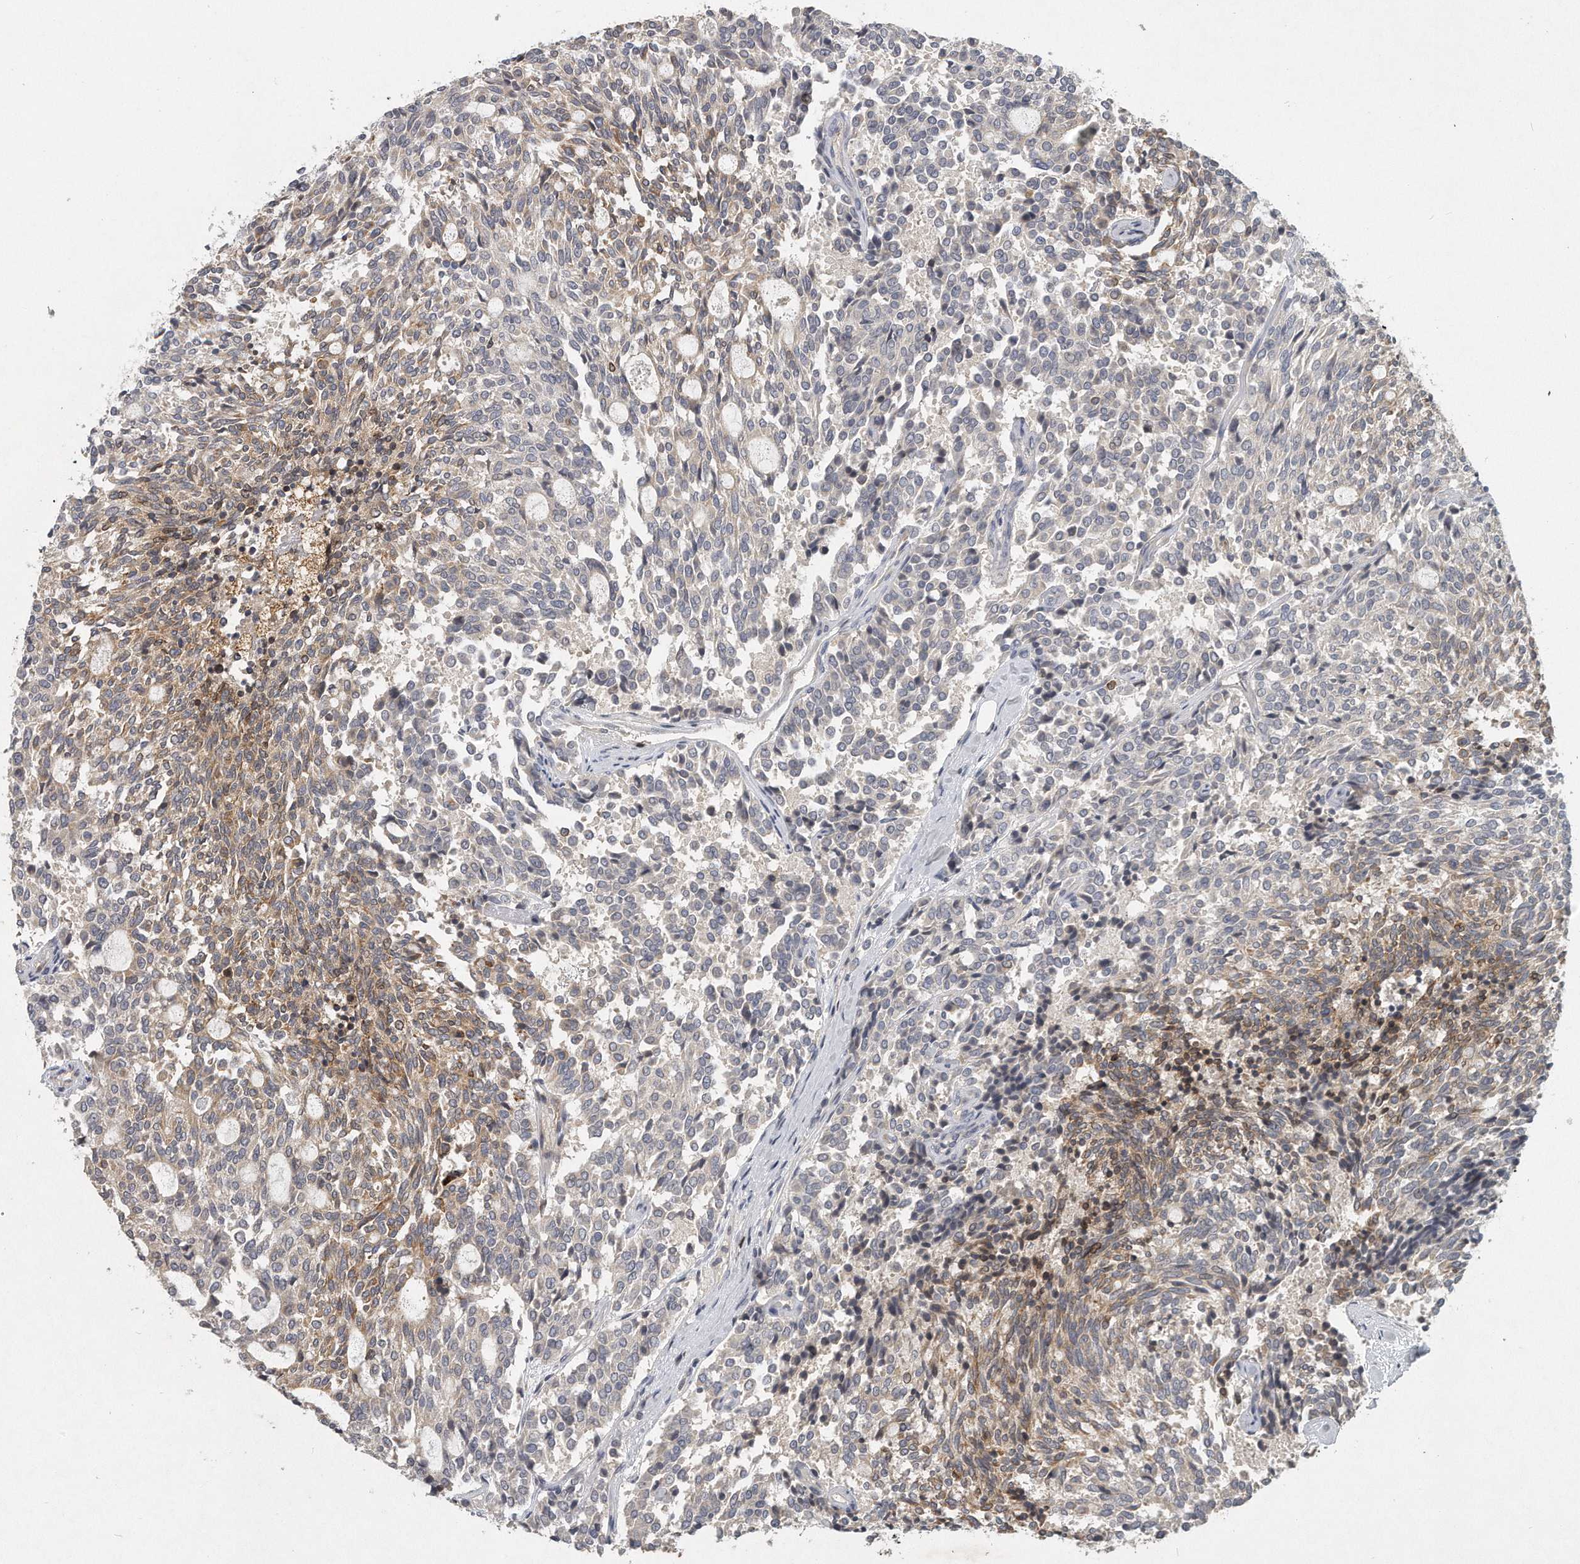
{"staining": {"intensity": "moderate", "quantity": "<25%", "location": "cytoplasmic/membranous"}, "tissue": "carcinoid", "cell_type": "Tumor cells", "image_type": "cancer", "snomed": [{"axis": "morphology", "description": "Carcinoid, malignant, NOS"}, {"axis": "topography", "description": "Pancreas"}], "caption": "Protein staining reveals moderate cytoplasmic/membranous expression in about <25% of tumor cells in carcinoid (malignant). The staining was performed using DAB (3,3'-diaminobenzidine) to visualize the protein expression in brown, while the nuclei were stained in blue with hematoxylin (Magnification: 20x).", "gene": "TRAPPC14", "patient": {"sex": "female", "age": 54}}